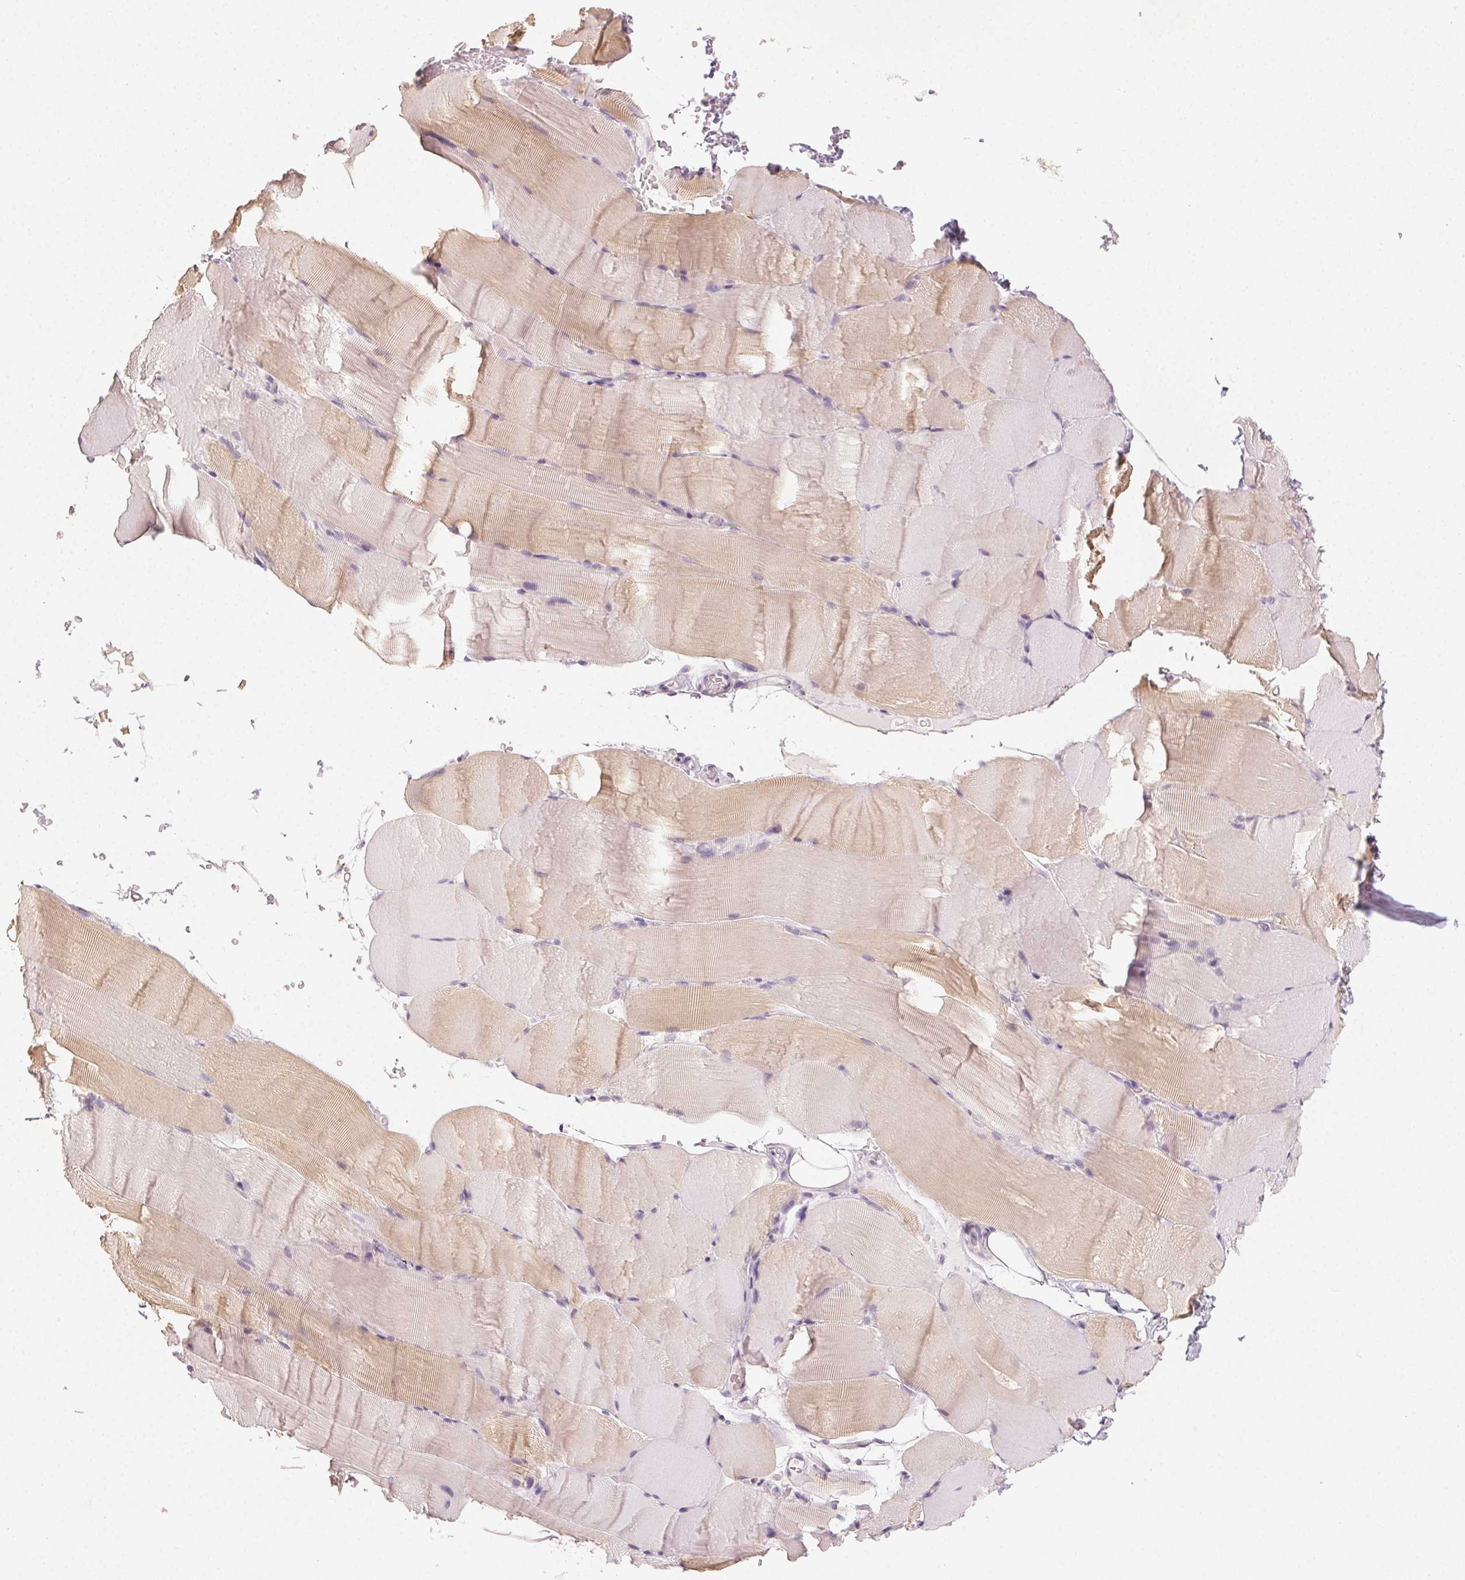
{"staining": {"intensity": "weak", "quantity": "25%-75%", "location": "cytoplasmic/membranous"}, "tissue": "skeletal muscle", "cell_type": "Myocytes", "image_type": "normal", "snomed": [{"axis": "morphology", "description": "Normal tissue, NOS"}, {"axis": "topography", "description": "Skeletal muscle"}], "caption": "Protein positivity by IHC demonstrates weak cytoplasmic/membranous staining in about 25%-75% of myocytes in unremarkable skeletal muscle.", "gene": "LVRN", "patient": {"sex": "female", "age": 37}}